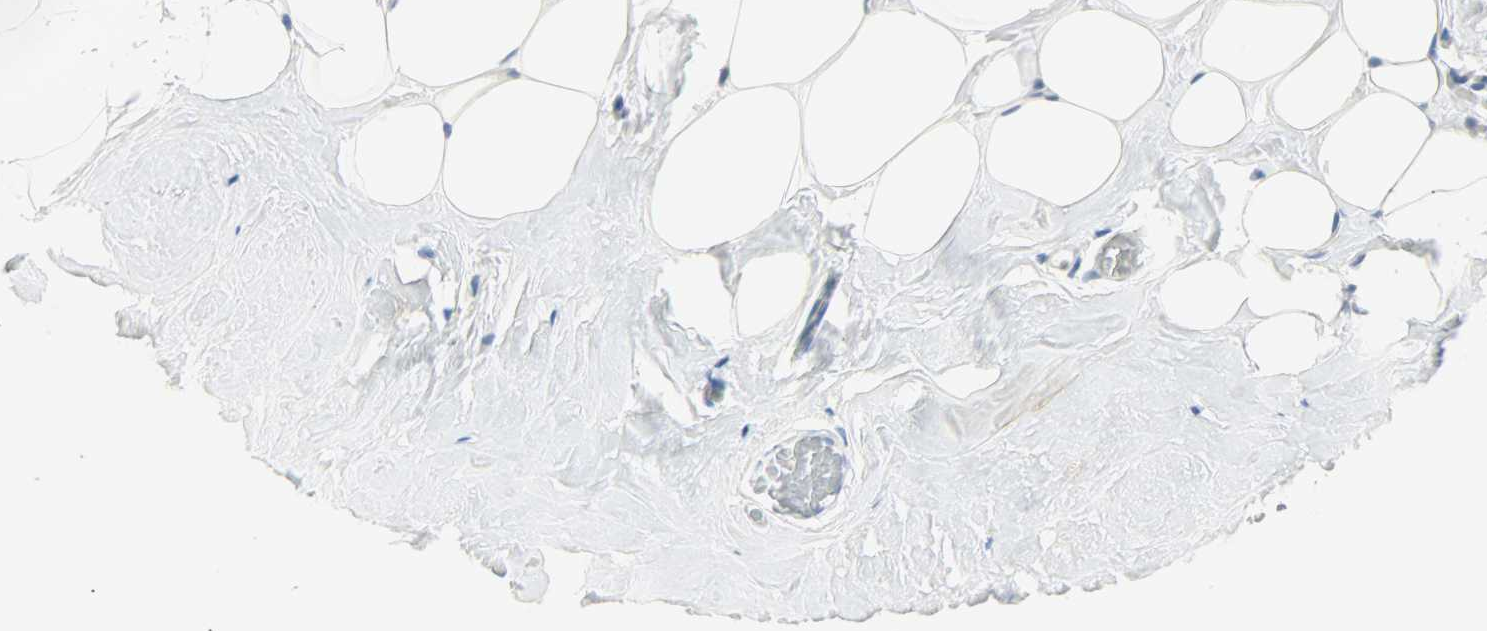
{"staining": {"intensity": "negative", "quantity": "none", "location": "none"}, "tissue": "breast", "cell_type": "Adipocytes", "image_type": "normal", "snomed": [{"axis": "morphology", "description": "Normal tissue, NOS"}, {"axis": "topography", "description": "Breast"}], "caption": "High power microscopy micrograph of an IHC photomicrograph of unremarkable breast, revealing no significant expression in adipocytes.", "gene": "PTPN6", "patient": {"sex": "female", "age": 75}}